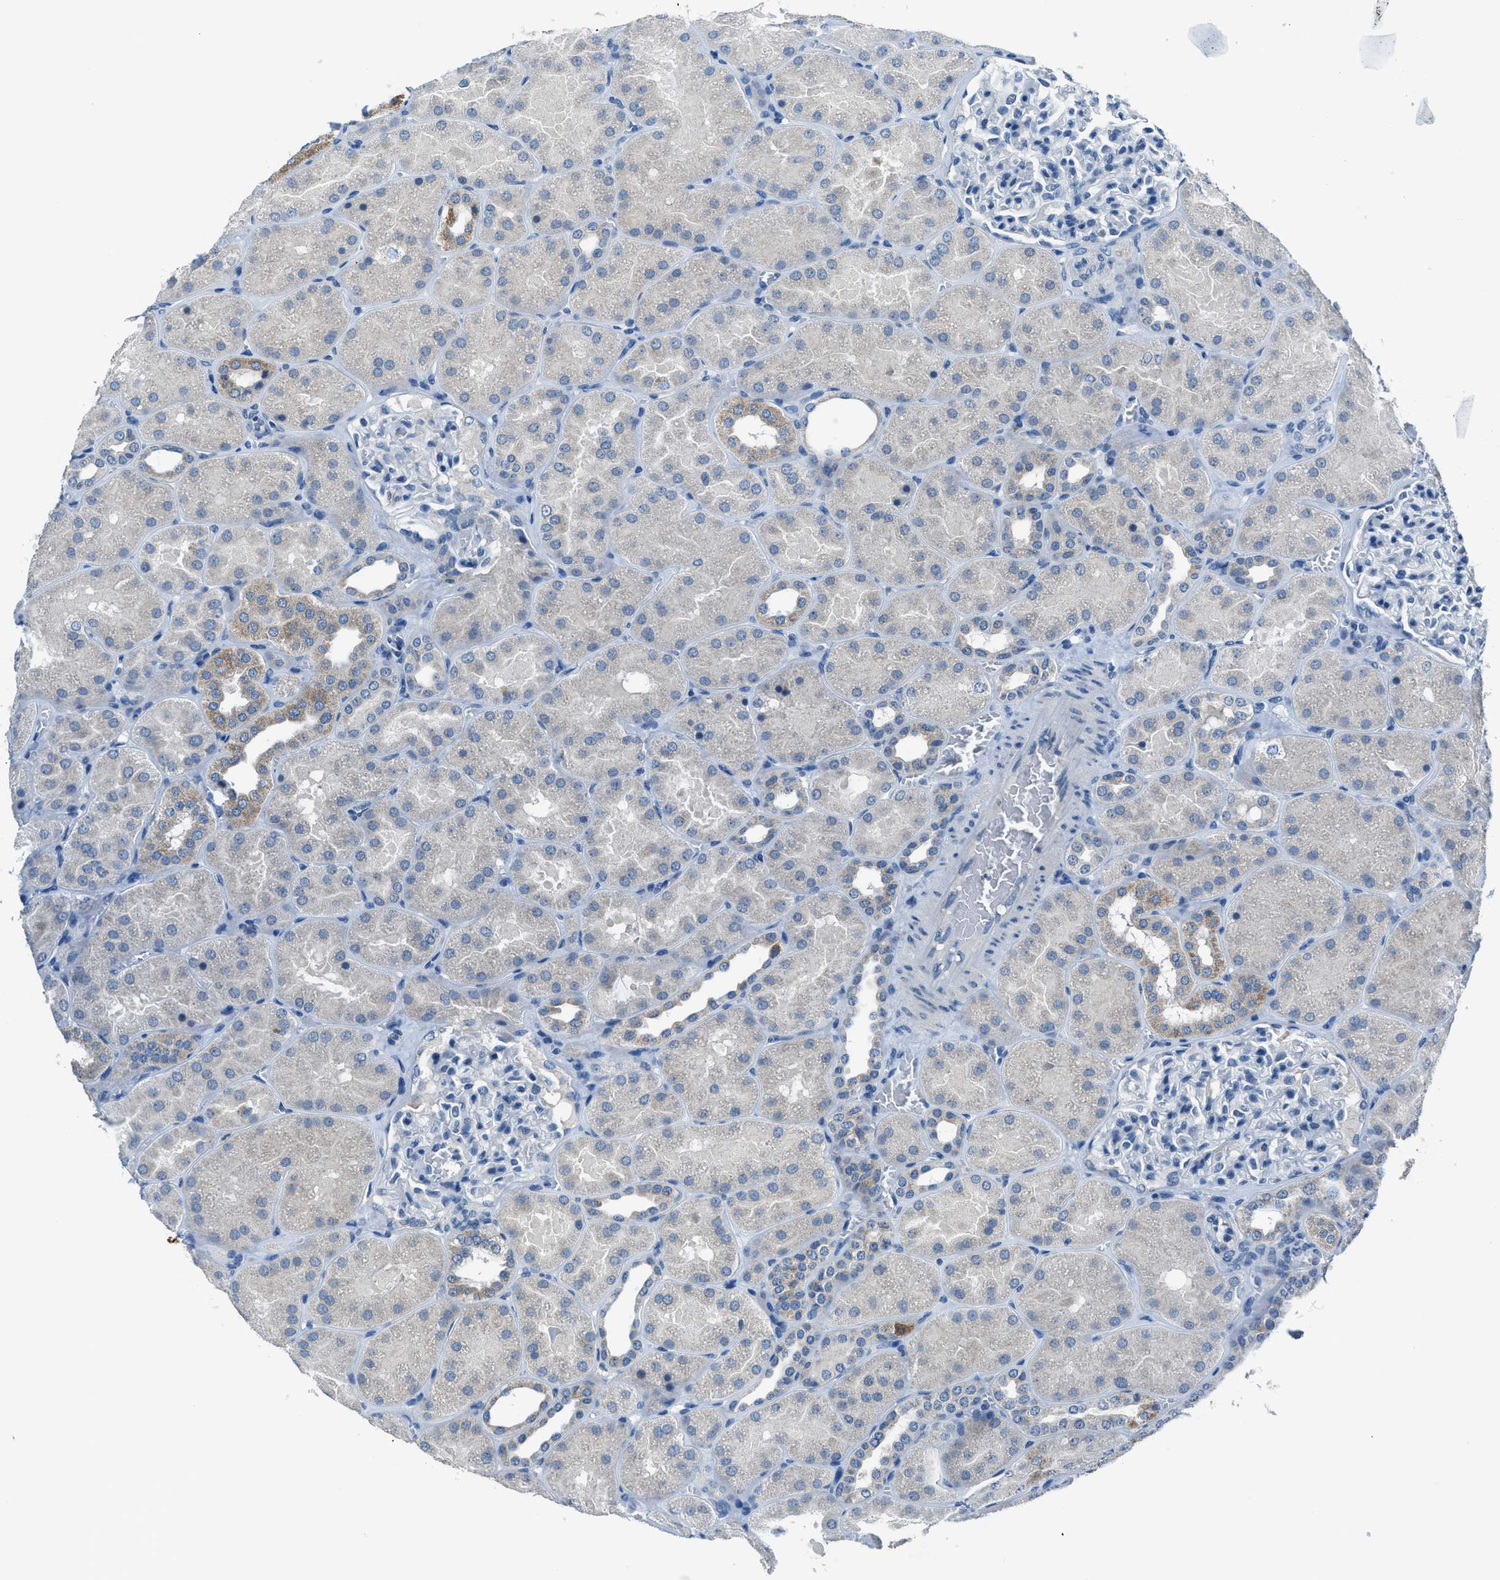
{"staining": {"intensity": "negative", "quantity": "none", "location": "none"}, "tissue": "kidney", "cell_type": "Cells in glomeruli", "image_type": "normal", "snomed": [{"axis": "morphology", "description": "Normal tissue, NOS"}, {"axis": "topography", "description": "Kidney"}], "caption": "High magnification brightfield microscopy of normal kidney stained with DAB (3,3'-diaminobenzidine) (brown) and counterstained with hematoxylin (blue): cells in glomeruli show no significant staining. (DAB IHC with hematoxylin counter stain).", "gene": "ADAM2", "patient": {"sex": "male", "age": 28}}